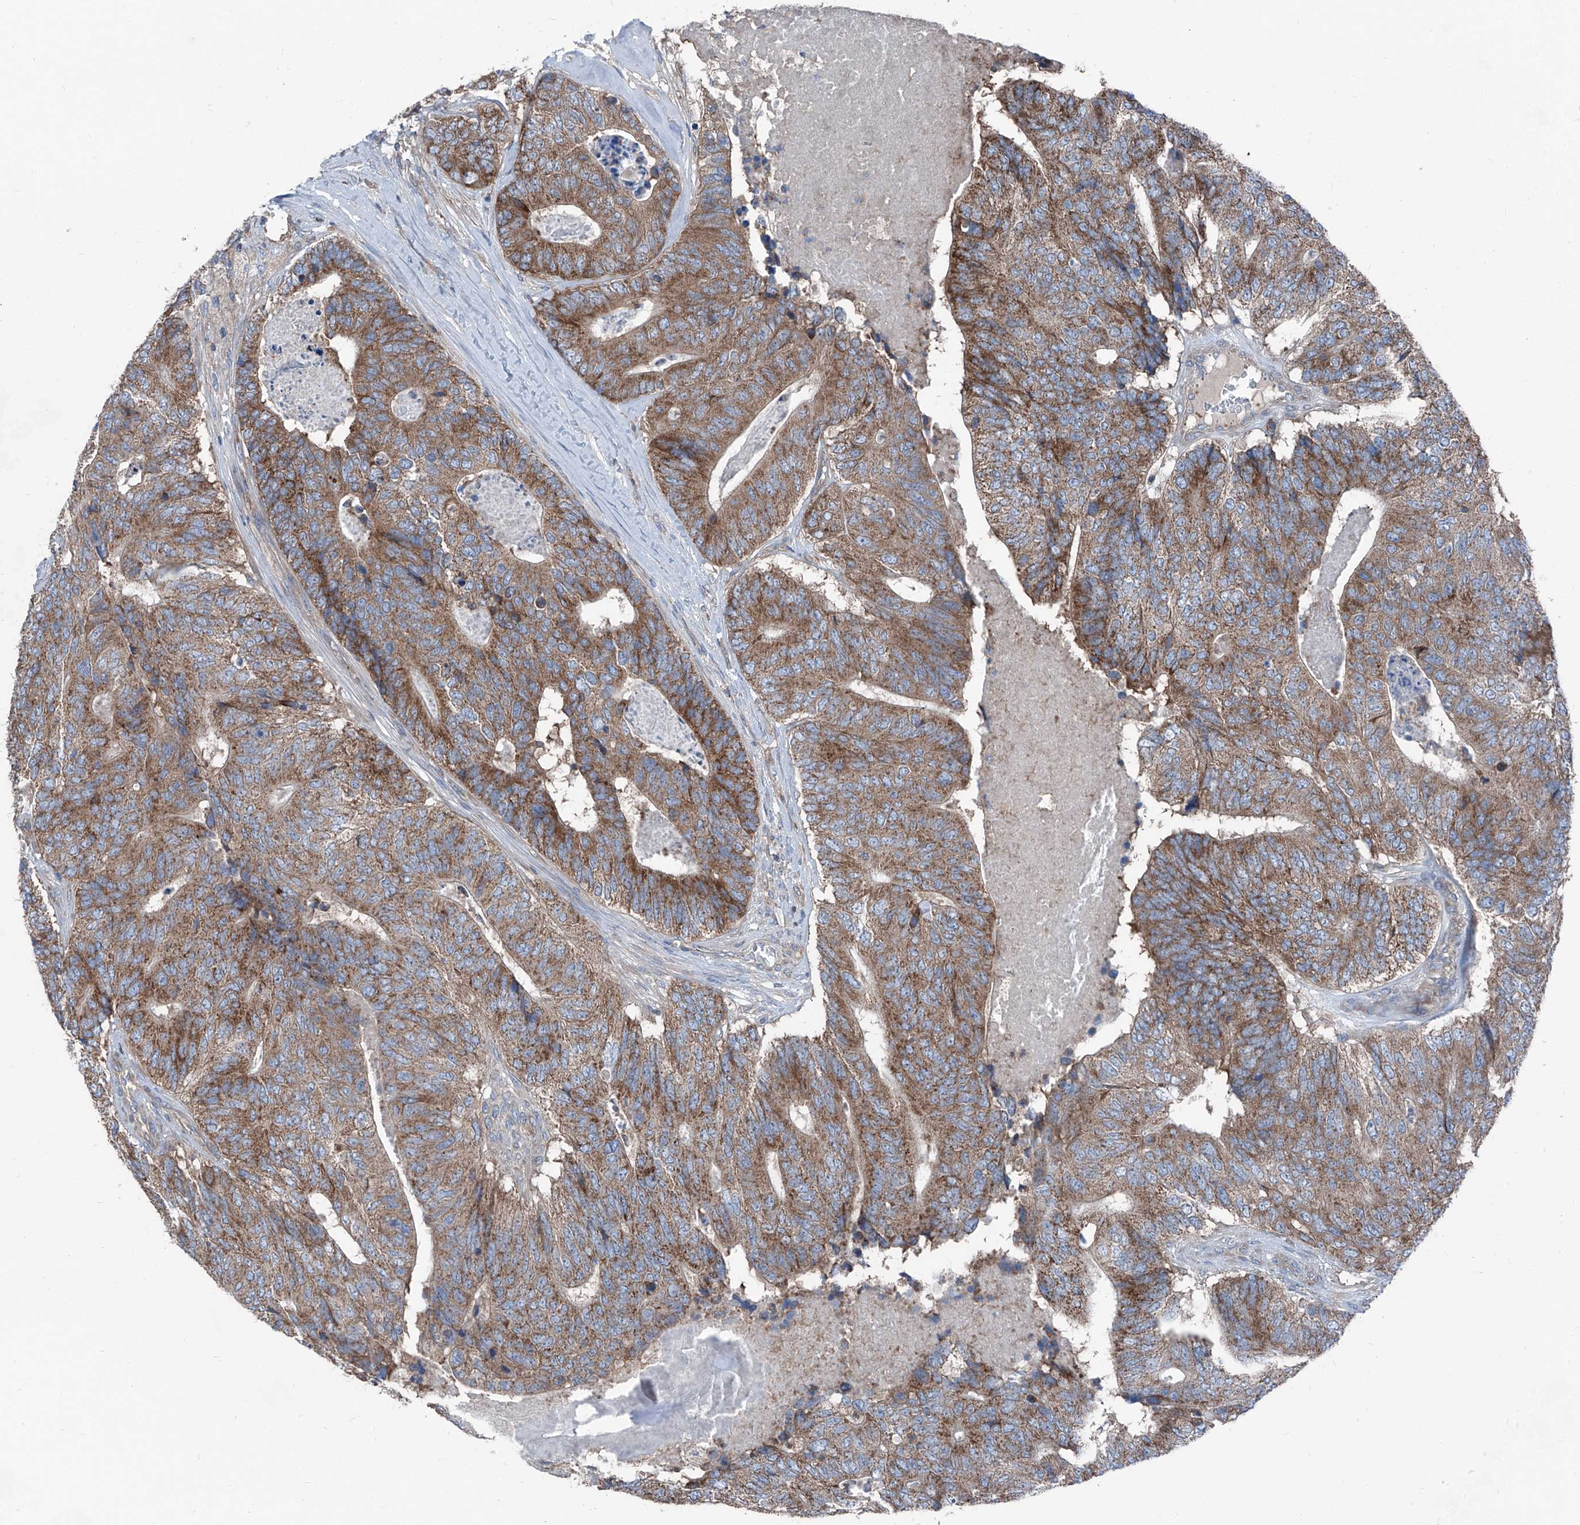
{"staining": {"intensity": "moderate", "quantity": ">75%", "location": "cytoplasmic/membranous"}, "tissue": "colorectal cancer", "cell_type": "Tumor cells", "image_type": "cancer", "snomed": [{"axis": "morphology", "description": "Adenocarcinoma, NOS"}, {"axis": "topography", "description": "Colon"}], "caption": "The histopathology image exhibits a brown stain indicating the presence of a protein in the cytoplasmic/membranous of tumor cells in colorectal cancer. The staining was performed using DAB (3,3'-diaminobenzidine), with brown indicating positive protein expression. Nuclei are stained blue with hematoxylin.", "gene": "GPAT3", "patient": {"sex": "female", "age": 67}}